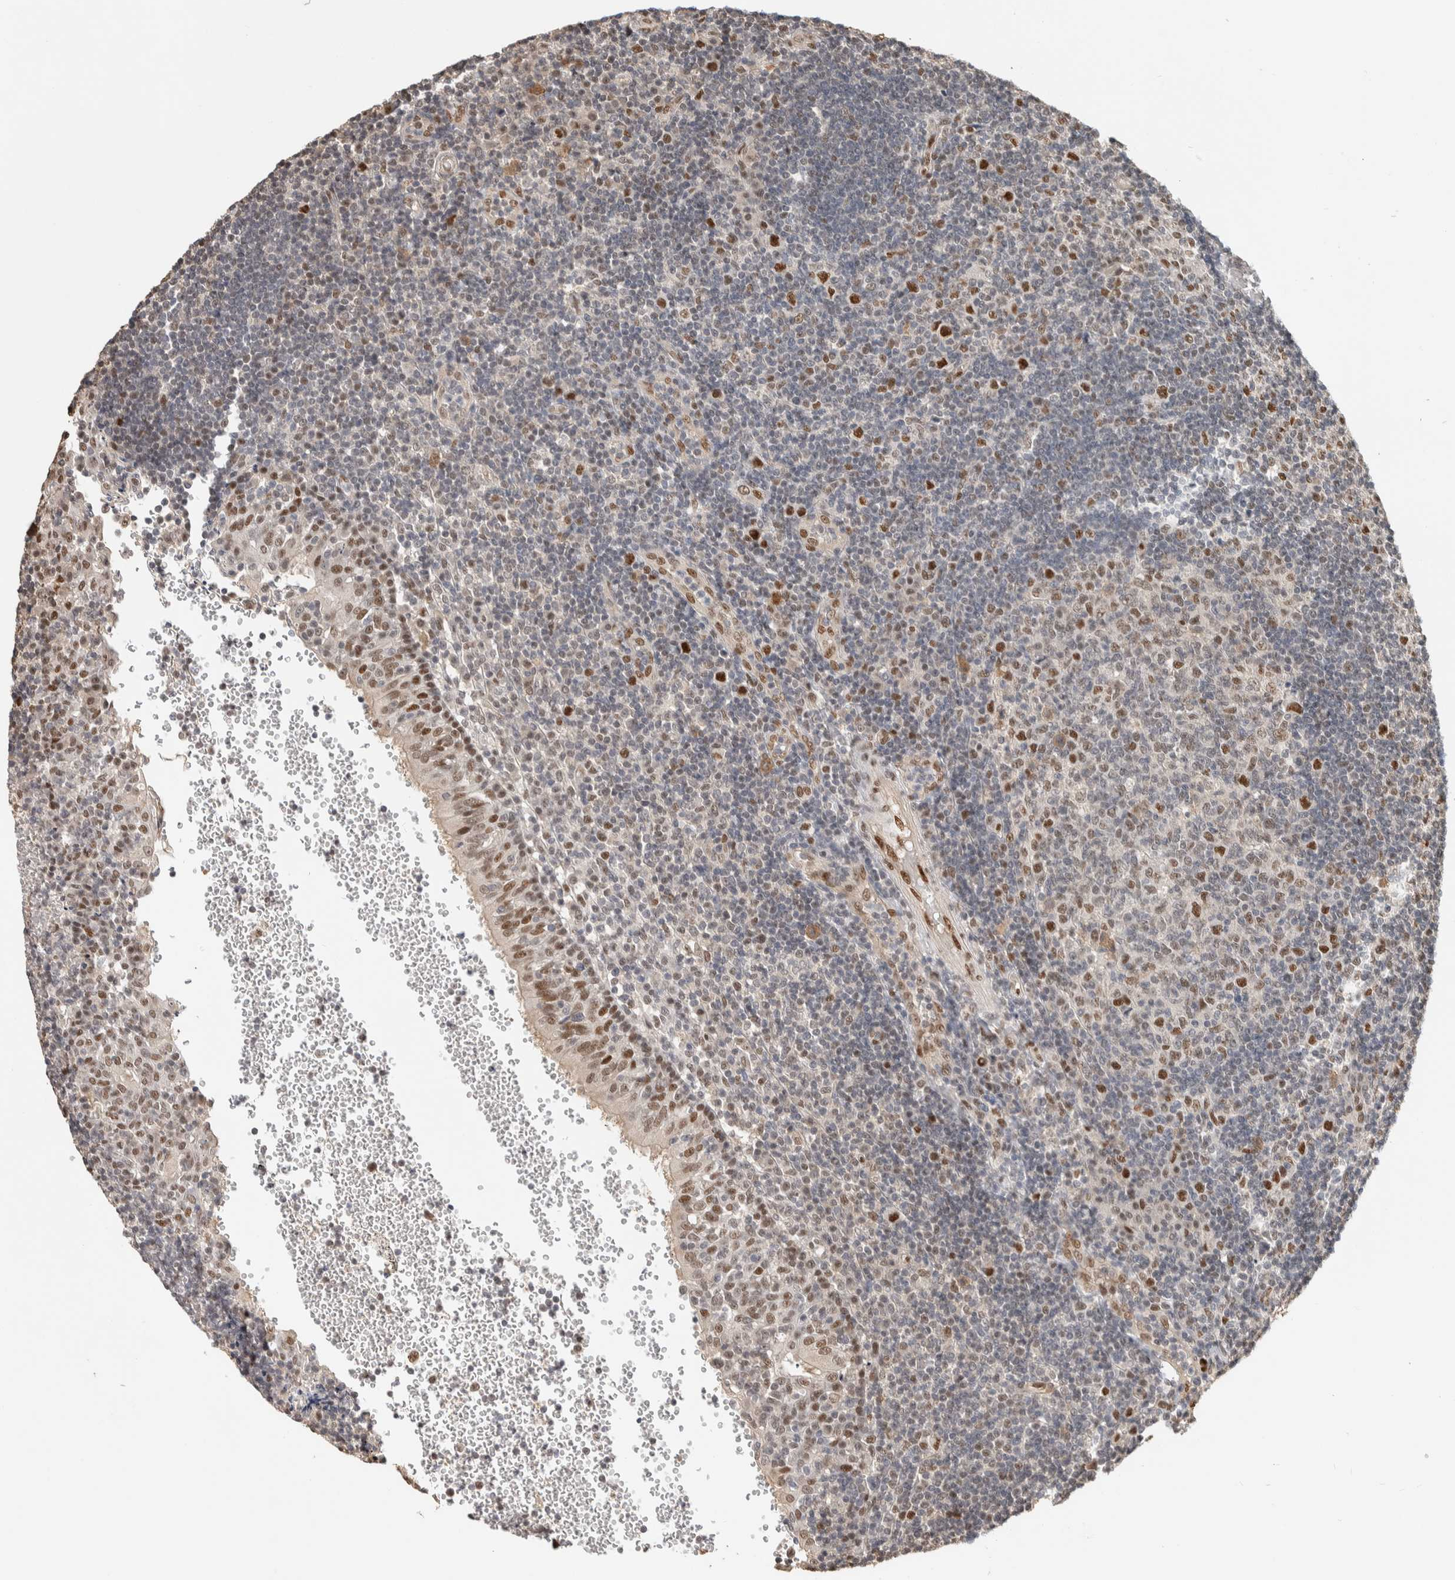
{"staining": {"intensity": "moderate", "quantity": "25%-75%", "location": "nuclear"}, "tissue": "tonsil", "cell_type": "Germinal center cells", "image_type": "normal", "snomed": [{"axis": "morphology", "description": "Normal tissue, NOS"}, {"axis": "topography", "description": "Tonsil"}], "caption": "A histopathology image showing moderate nuclear staining in about 25%-75% of germinal center cells in normal tonsil, as visualized by brown immunohistochemical staining.", "gene": "PUS7", "patient": {"sex": "female", "age": 40}}